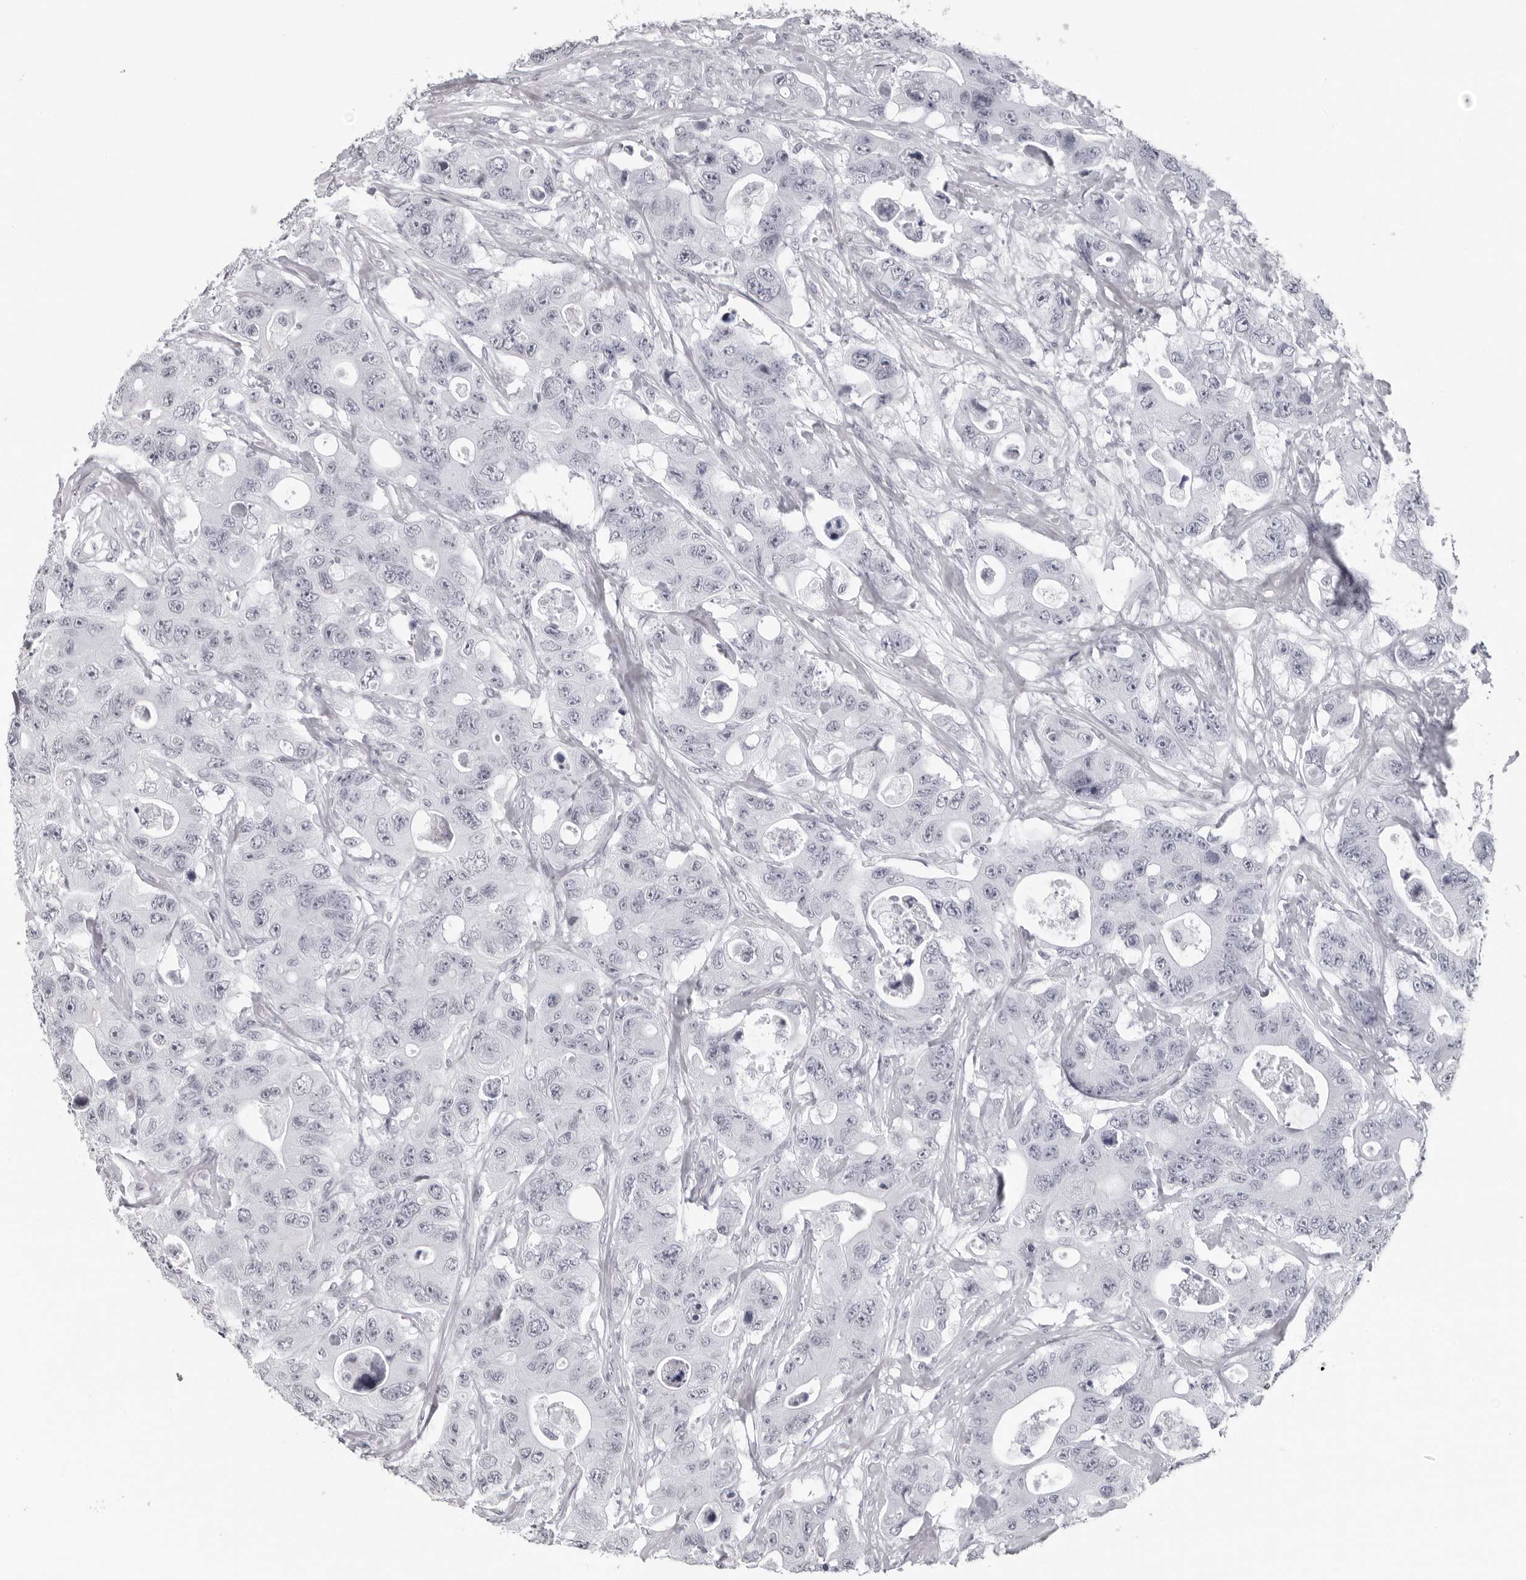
{"staining": {"intensity": "negative", "quantity": "none", "location": "none"}, "tissue": "colorectal cancer", "cell_type": "Tumor cells", "image_type": "cancer", "snomed": [{"axis": "morphology", "description": "Adenocarcinoma, NOS"}, {"axis": "topography", "description": "Colon"}], "caption": "This is a image of immunohistochemistry (IHC) staining of colorectal adenocarcinoma, which shows no positivity in tumor cells. The staining was performed using DAB (3,3'-diaminobenzidine) to visualize the protein expression in brown, while the nuclei were stained in blue with hematoxylin (Magnification: 20x).", "gene": "ESPN", "patient": {"sex": "female", "age": 46}}